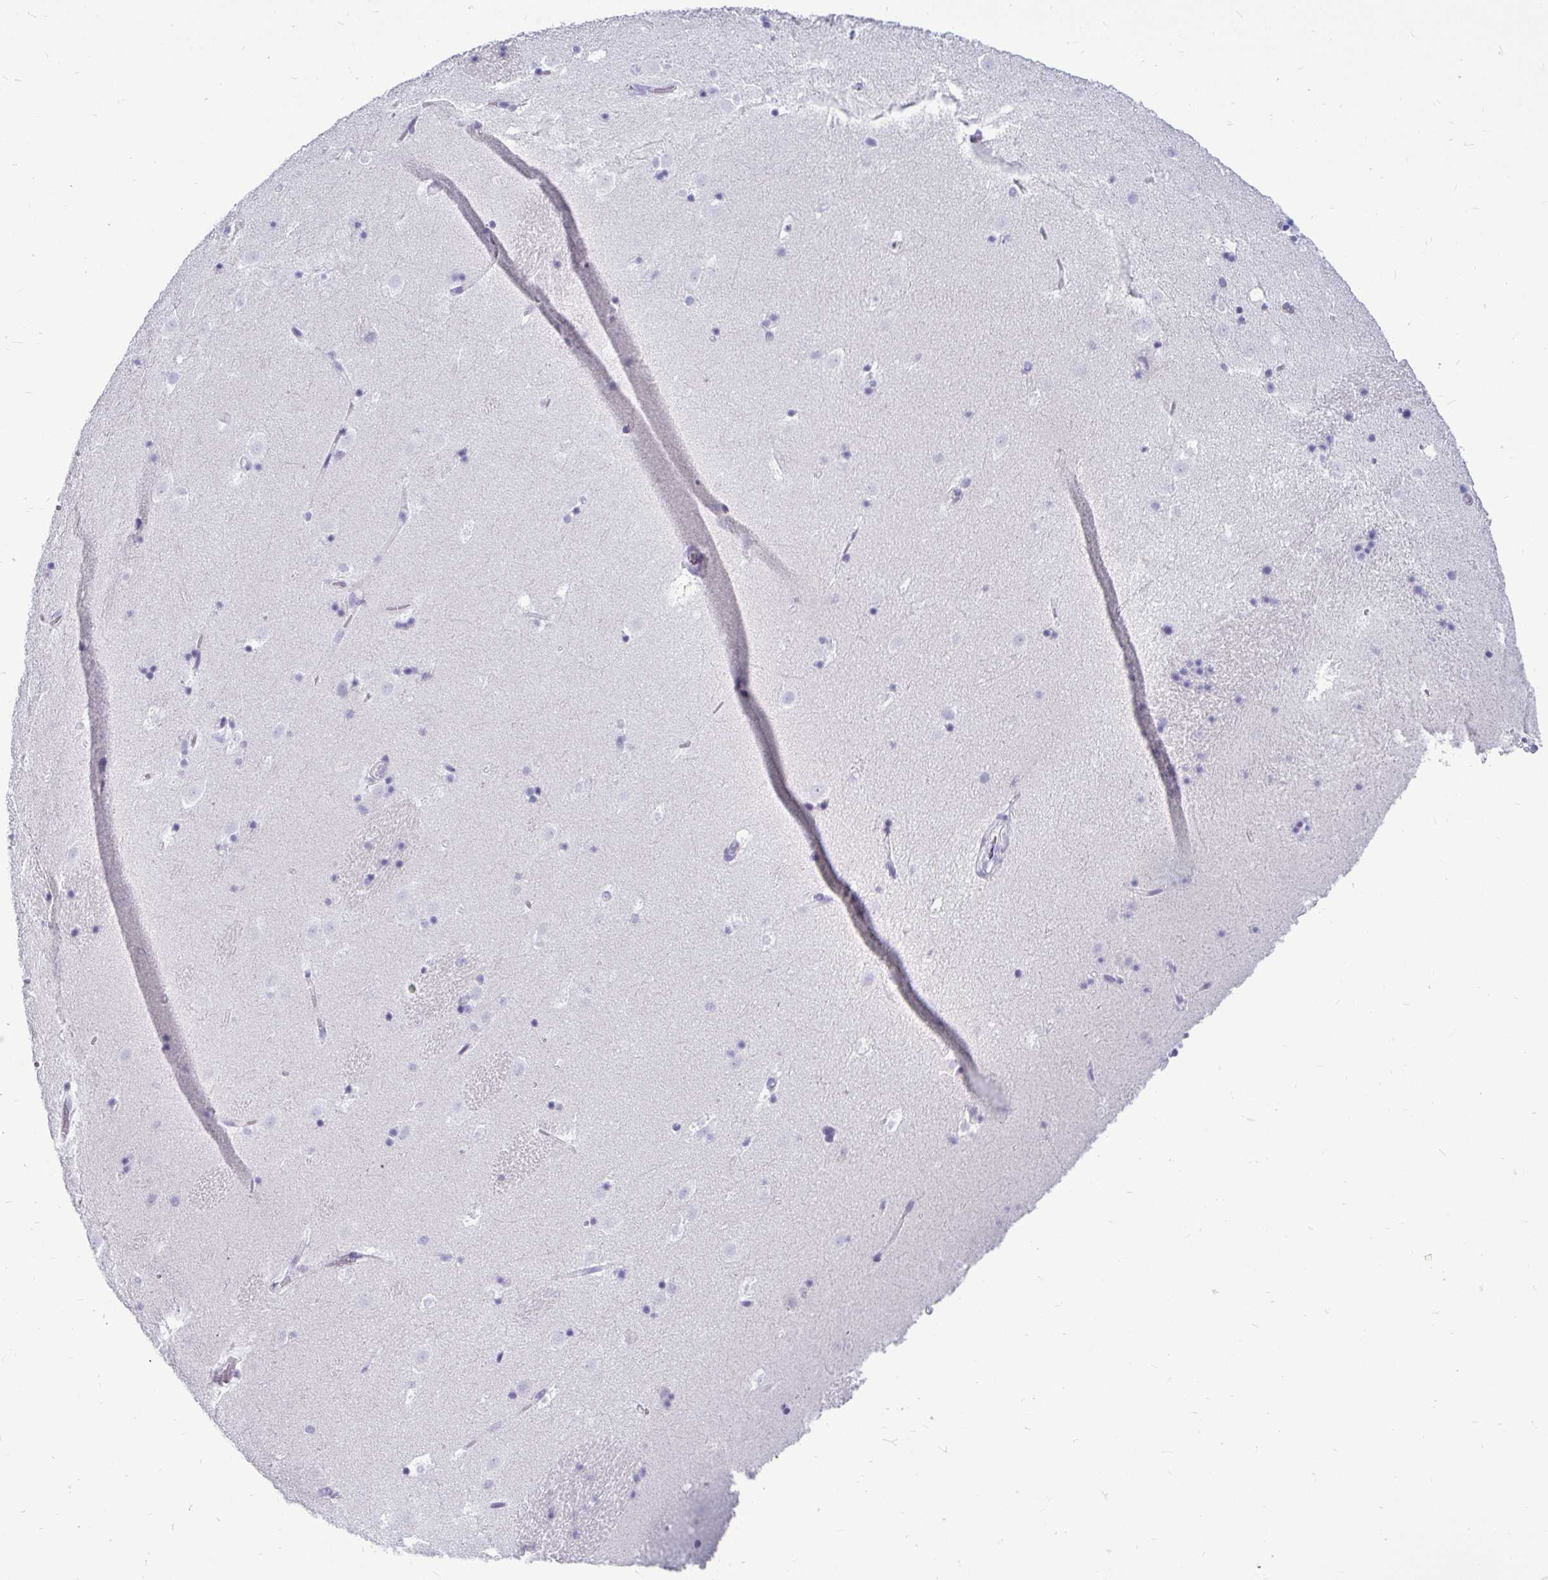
{"staining": {"intensity": "negative", "quantity": "none", "location": "none"}, "tissue": "caudate", "cell_type": "Glial cells", "image_type": "normal", "snomed": [{"axis": "morphology", "description": "Normal tissue, NOS"}, {"axis": "topography", "description": "Lateral ventricle wall"}], "caption": "The photomicrograph shows no significant staining in glial cells of caudate. The staining is performed using DAB brown chromogen with nuclei counter-stained in using hematoxylin.", "gene": "CTSZ", "patient": {"sex": "male", "age": 37}}